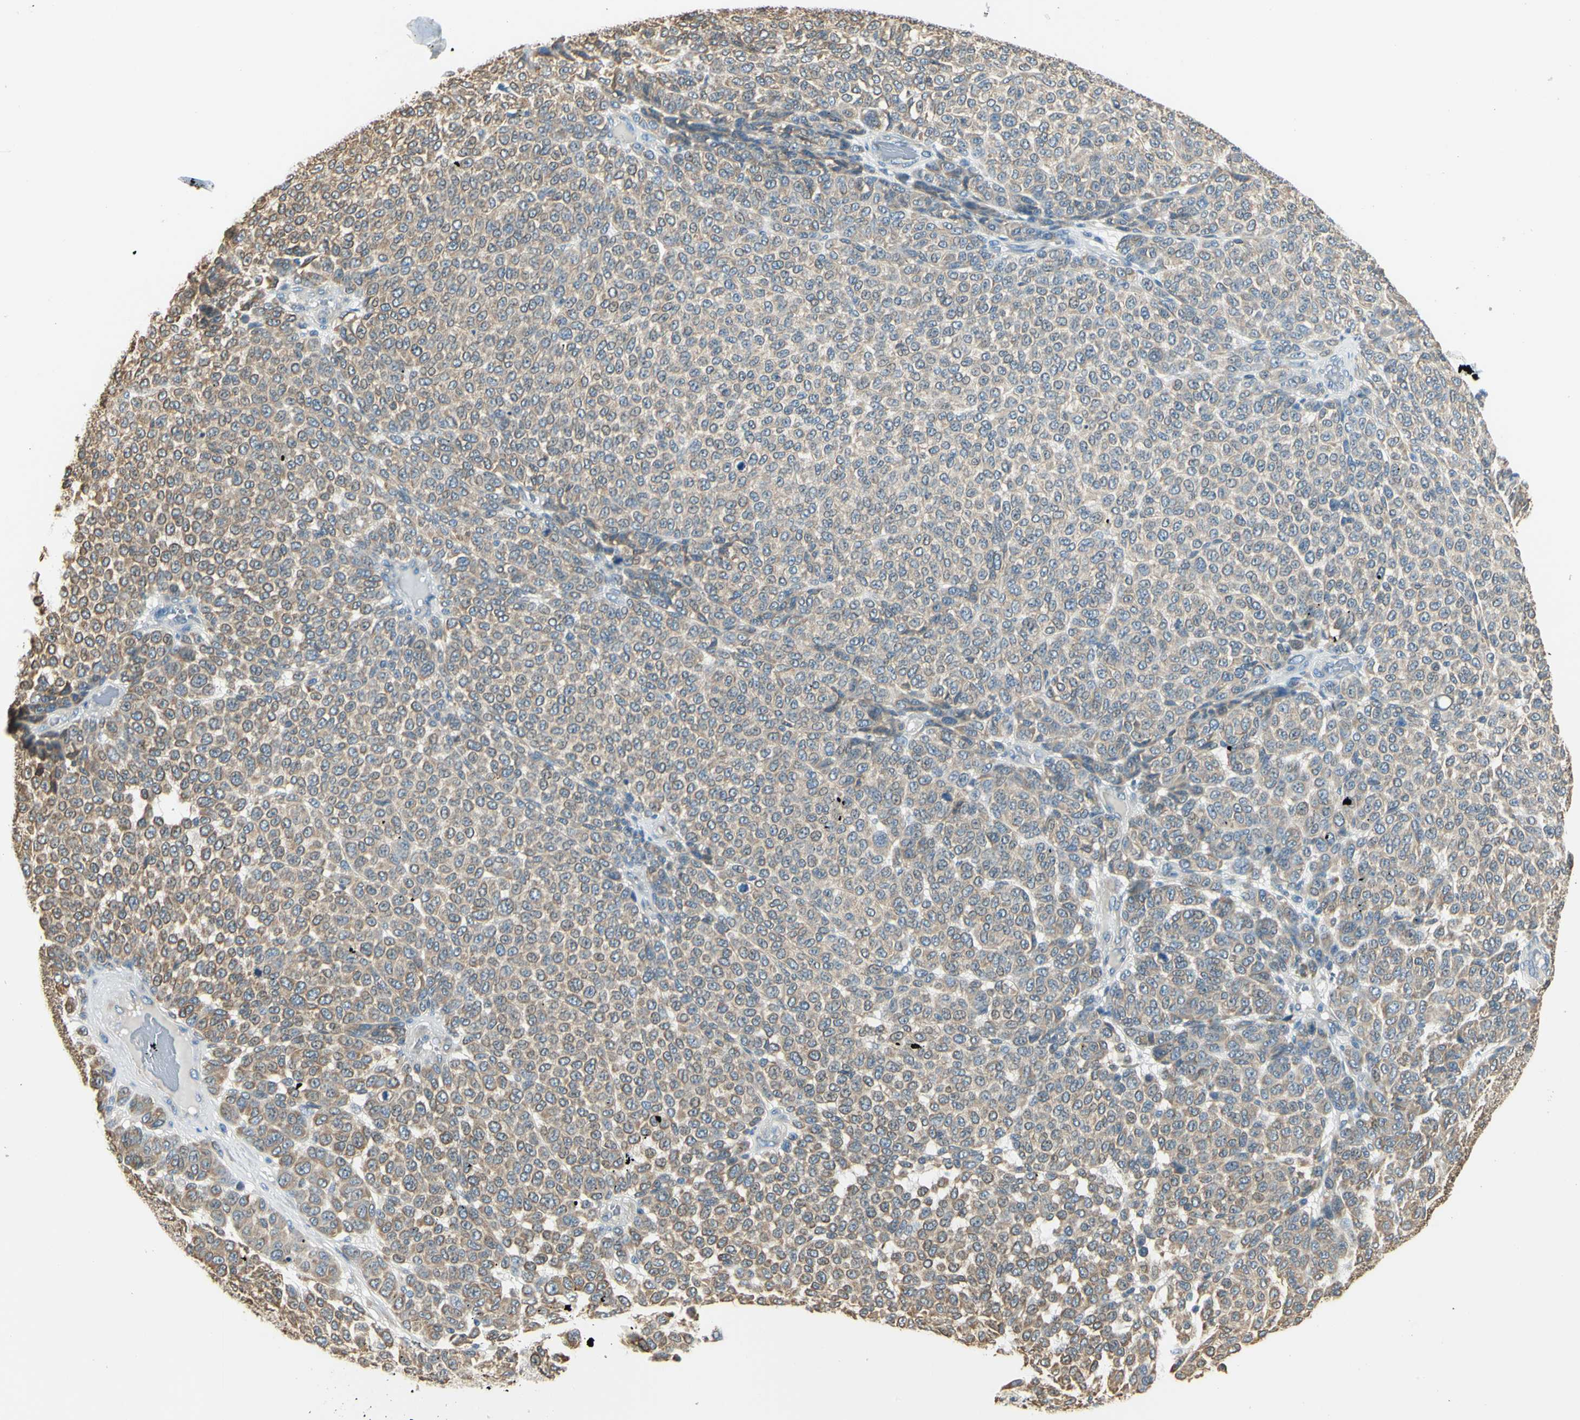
{"staining": {"intensity": "weak", "quantity": ">75%", "location": "cytoplasmic/membranous"}, "tissue": "melanoma", "cell_type": "Tumor cells", "image_type": "cancer", "snomed": [{"axis": "morphology", "description": "Malignant melanoma, NOS"}, {"axis": "topography", "description": "Skin"}], "caption": "DAB immunohistochemical staining of human malignant melanoma displays weak cytoplasmic/membranous protein positivity in about >75% of tumor cells.", "gene": "IGDCC4", "patient": {"sex": "male", "age": 59}}